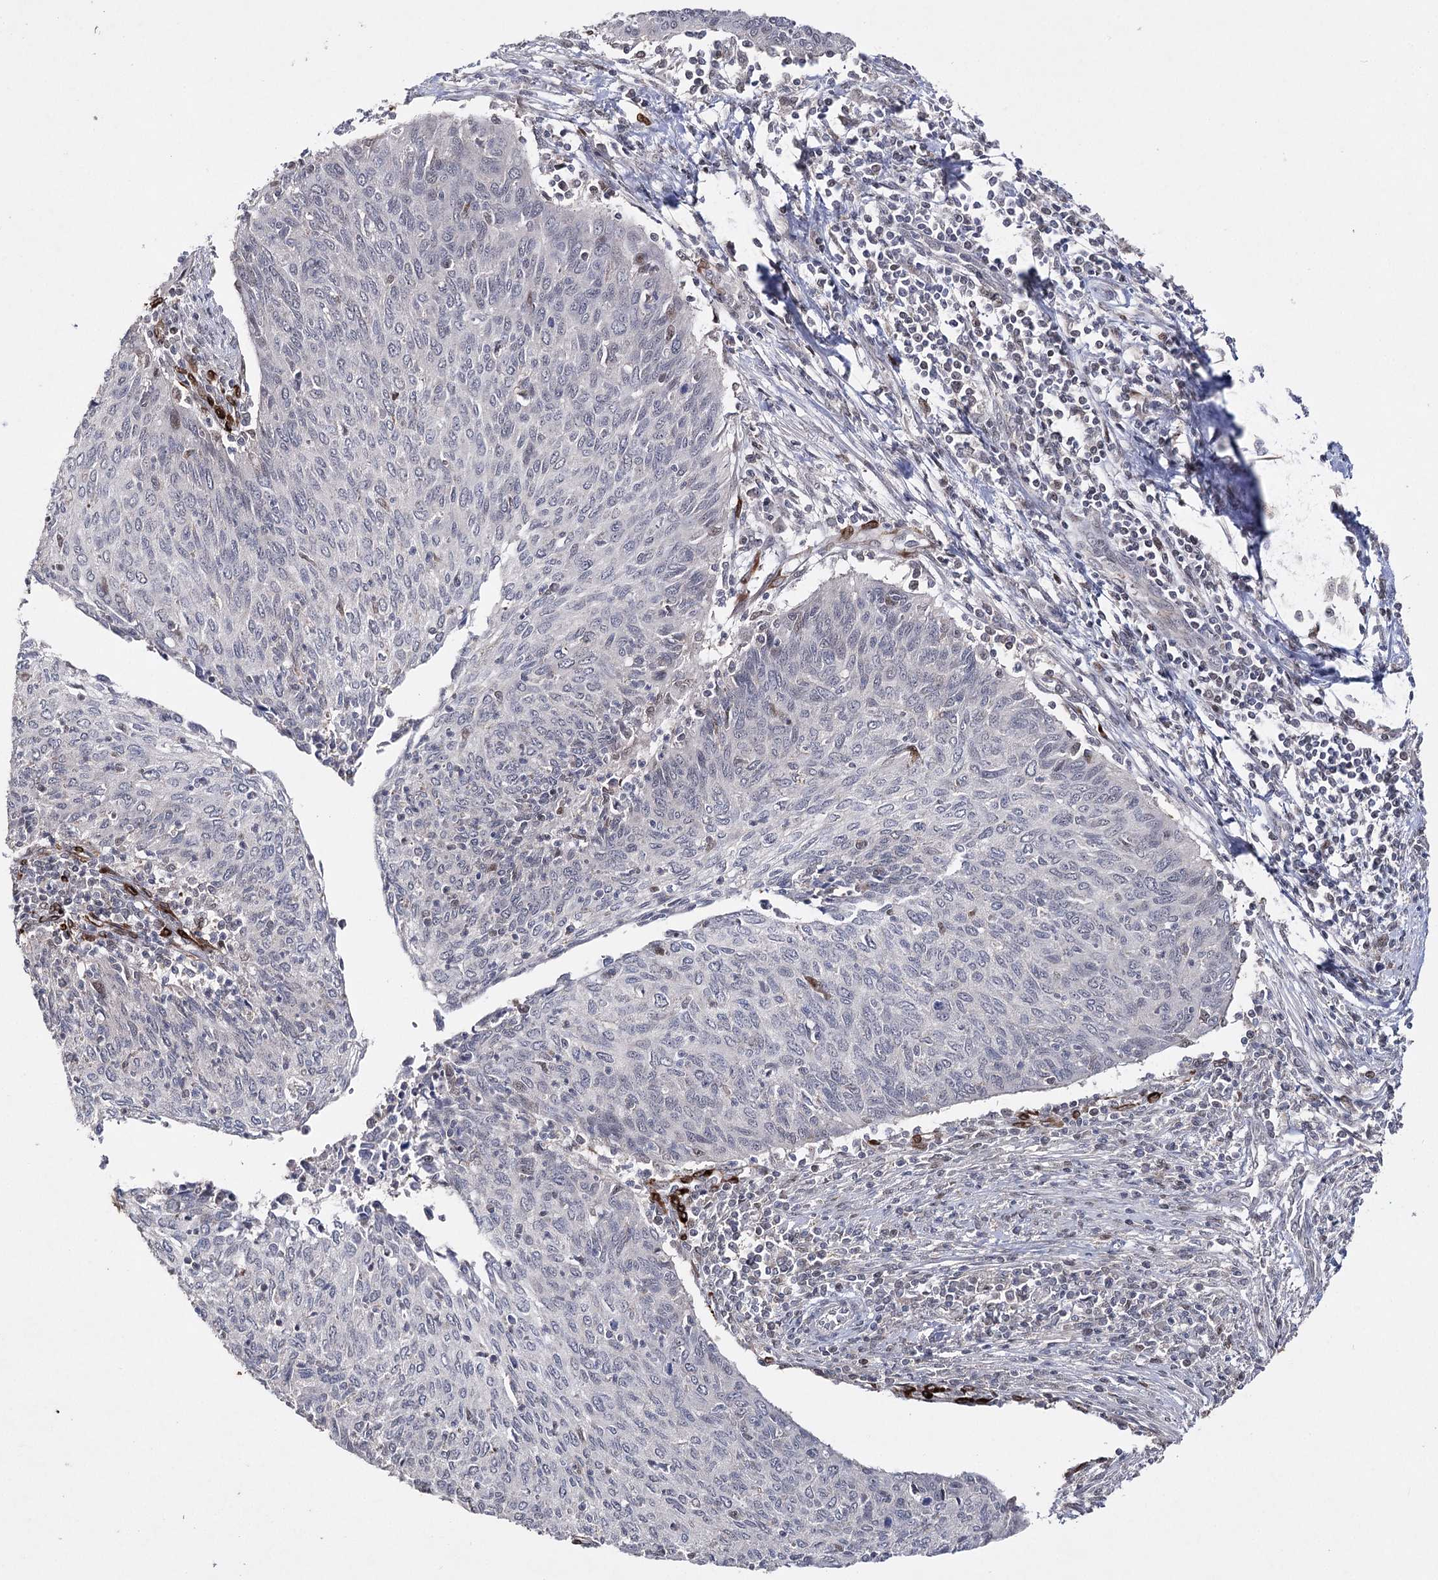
{"staining": {"intensity": "negative", "quantity": "none", "location": "none"}, "tissue": "cervical cancer", "cell_type": "Tumor cells", "image_type": "cancer", "snomed": [{"axis": "morphology", "description": "Squamous cell carcinoma, NOS"}, {"axis": "topography", "description": "Cervix"}], "caption": "High magnification brightfield microscopy of cervical cancer stained with DAB (brown) and counterstained with hematoxylin (blue): tumor cells show no significant staining.", "gene": "HSD11B2", "patient": {"sex": "female", "age": 38}}